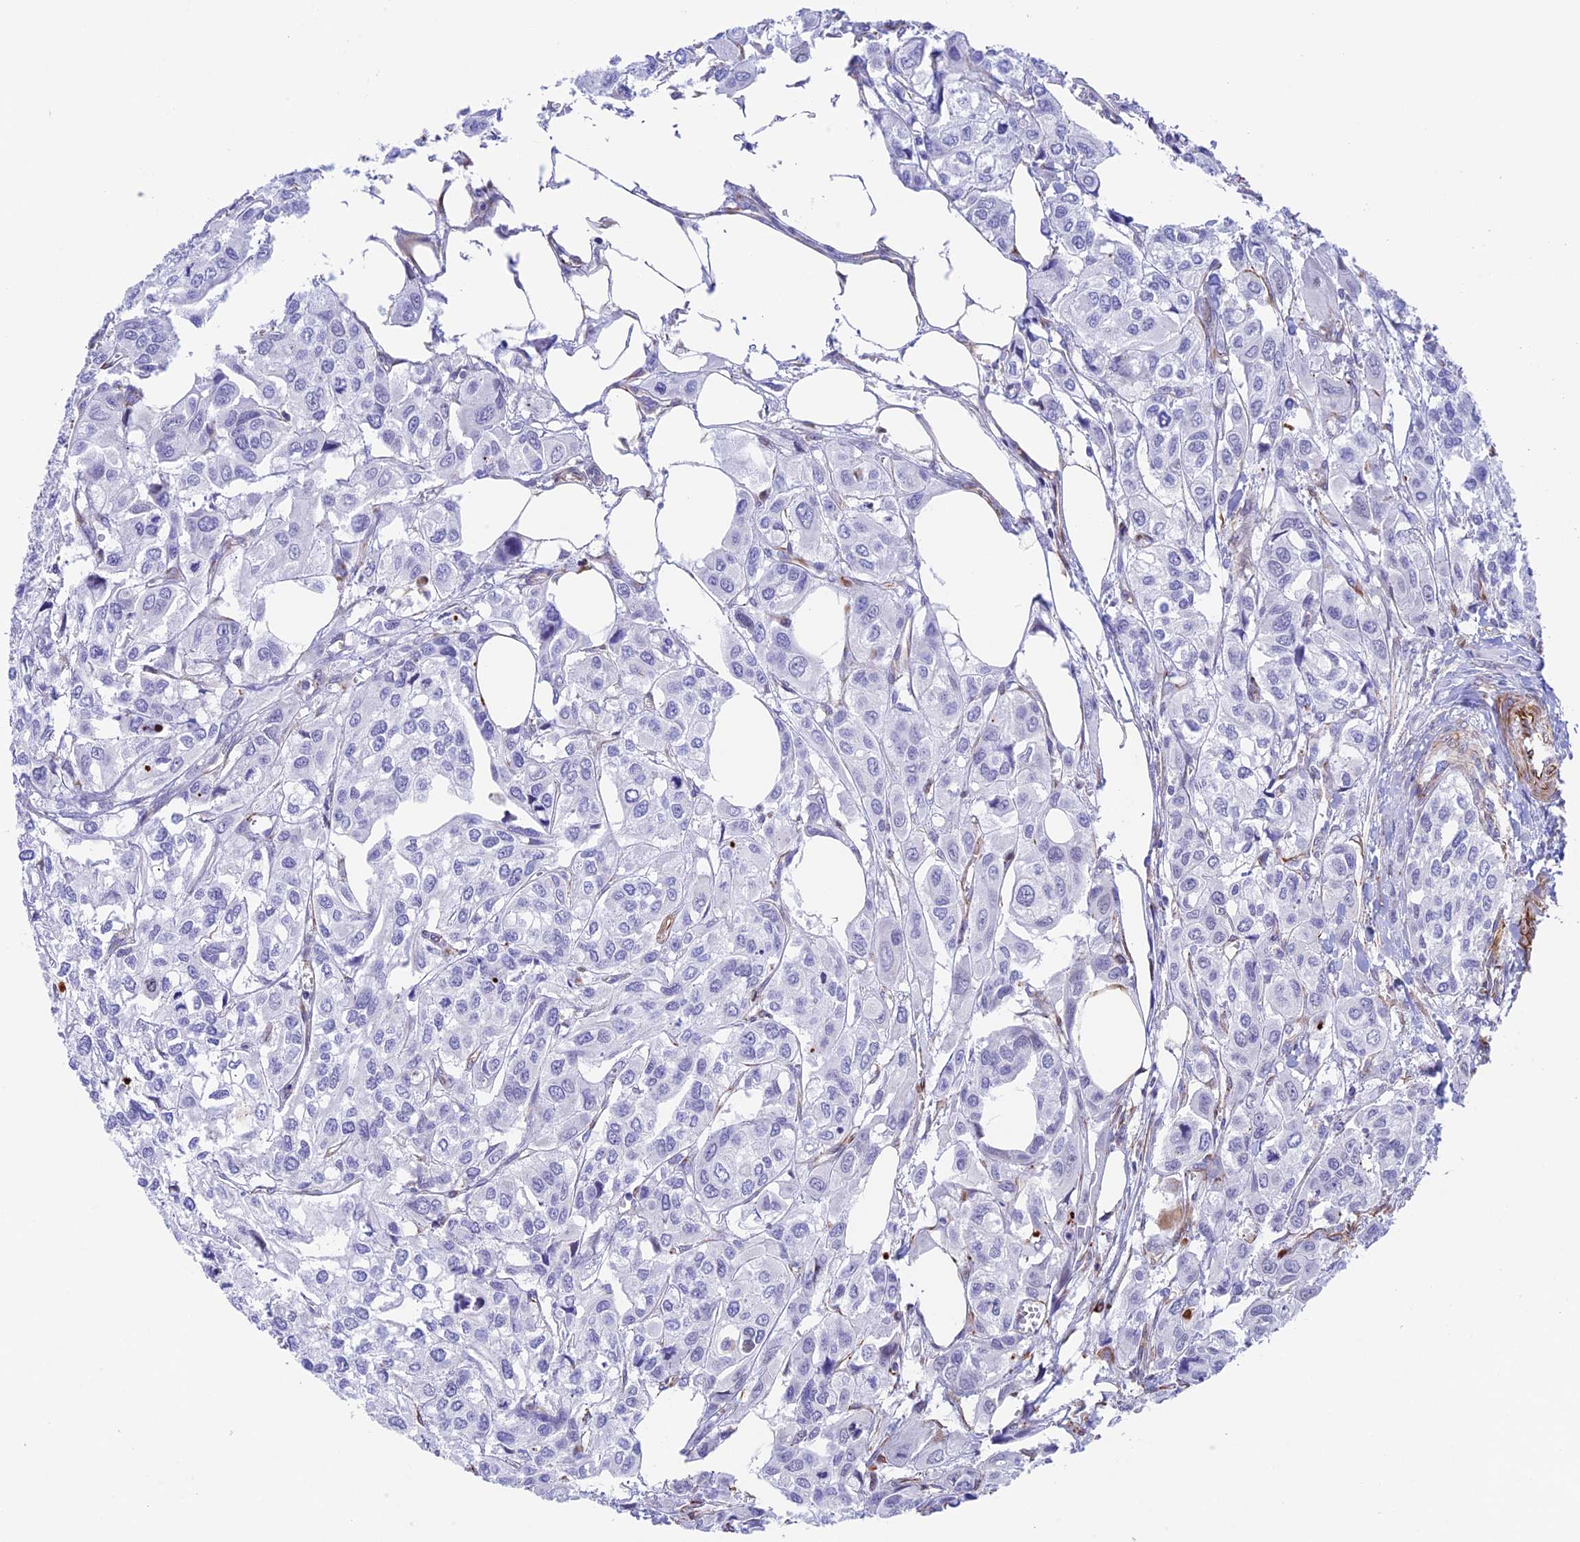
{"staining": {"intensity": "negative", "quantity": "none", "location": "none"}, "tissue": "urothelial cancer", "cell_type": "Tumor cells", "image_type": "cancer", "snomed": [{"axis": "morphology", "description": "Urothelial carcinoma, High grade"}, {"axis": "topography", "description": "Urinary bladder"}], "caption": "A photomicrograph of human urothelial cancer is negative for staining in tumor cells.", "gene": "ZNF652", "patient": {"sex": "male", "age": 67}}